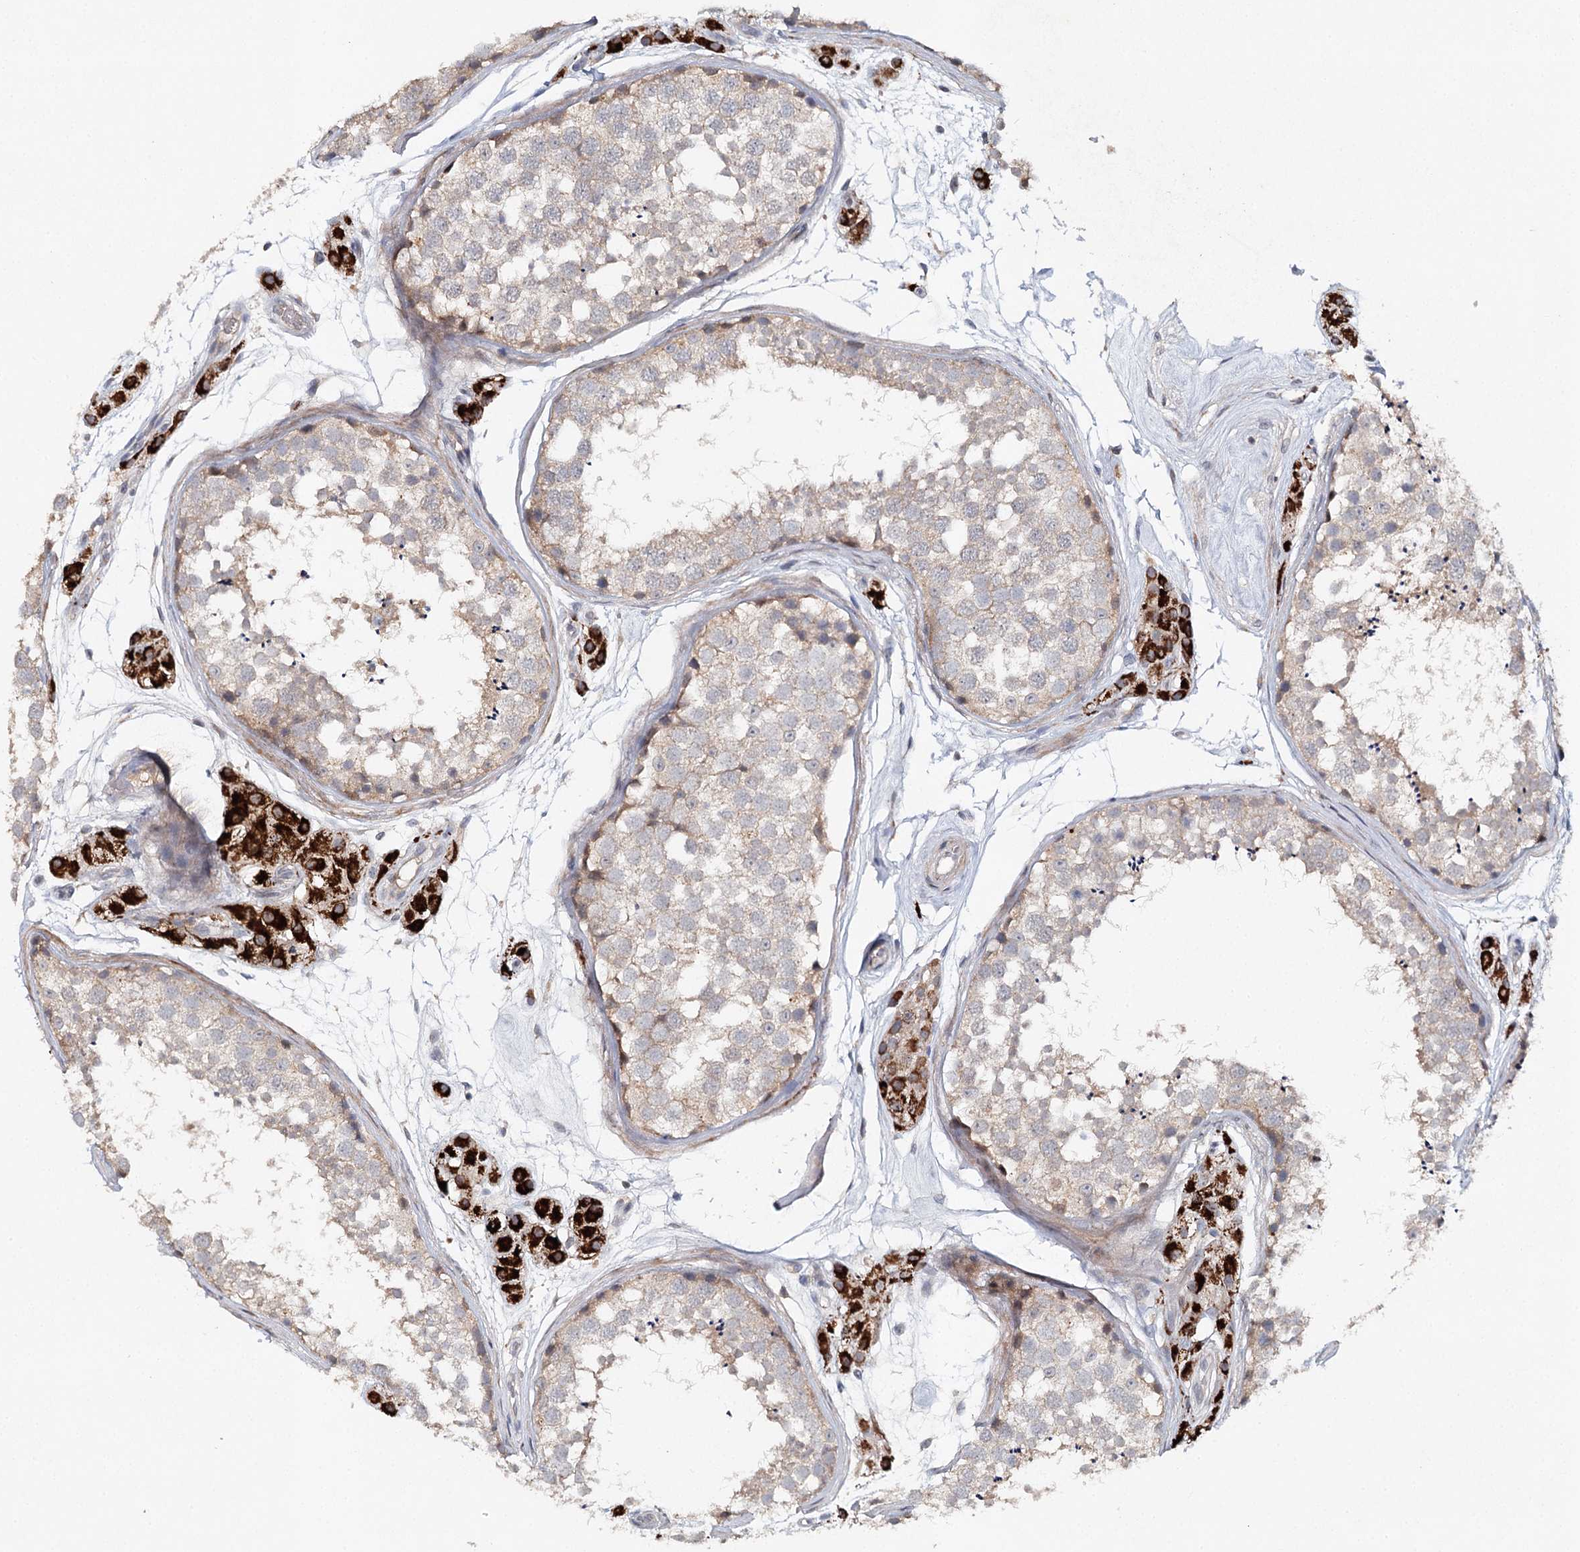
{"staining": {"intensity": "weak", "quantity": "<25%", "location": "cytoplasmic/membranous"}, "tissue": "testis", "cell_type": "Cells in seminiferous ducts", "image_type": "normal", "snomed": [{"axis": "morphology", "description": "Normal tissue, NOS"}, {"axis": "topography", "description": "Testis"}], "caption": "A photomicrograph of testis stained for a protein displays no brown staining in cells in seminiferous ducts. The staining is performed using DAB (3,3'-diaminobenzidine) brown chromogen with nuclei counter-stained in using hematoxylin.", "gene": "SLC41A2", "patient": {"sex": "male", "age": 56}}